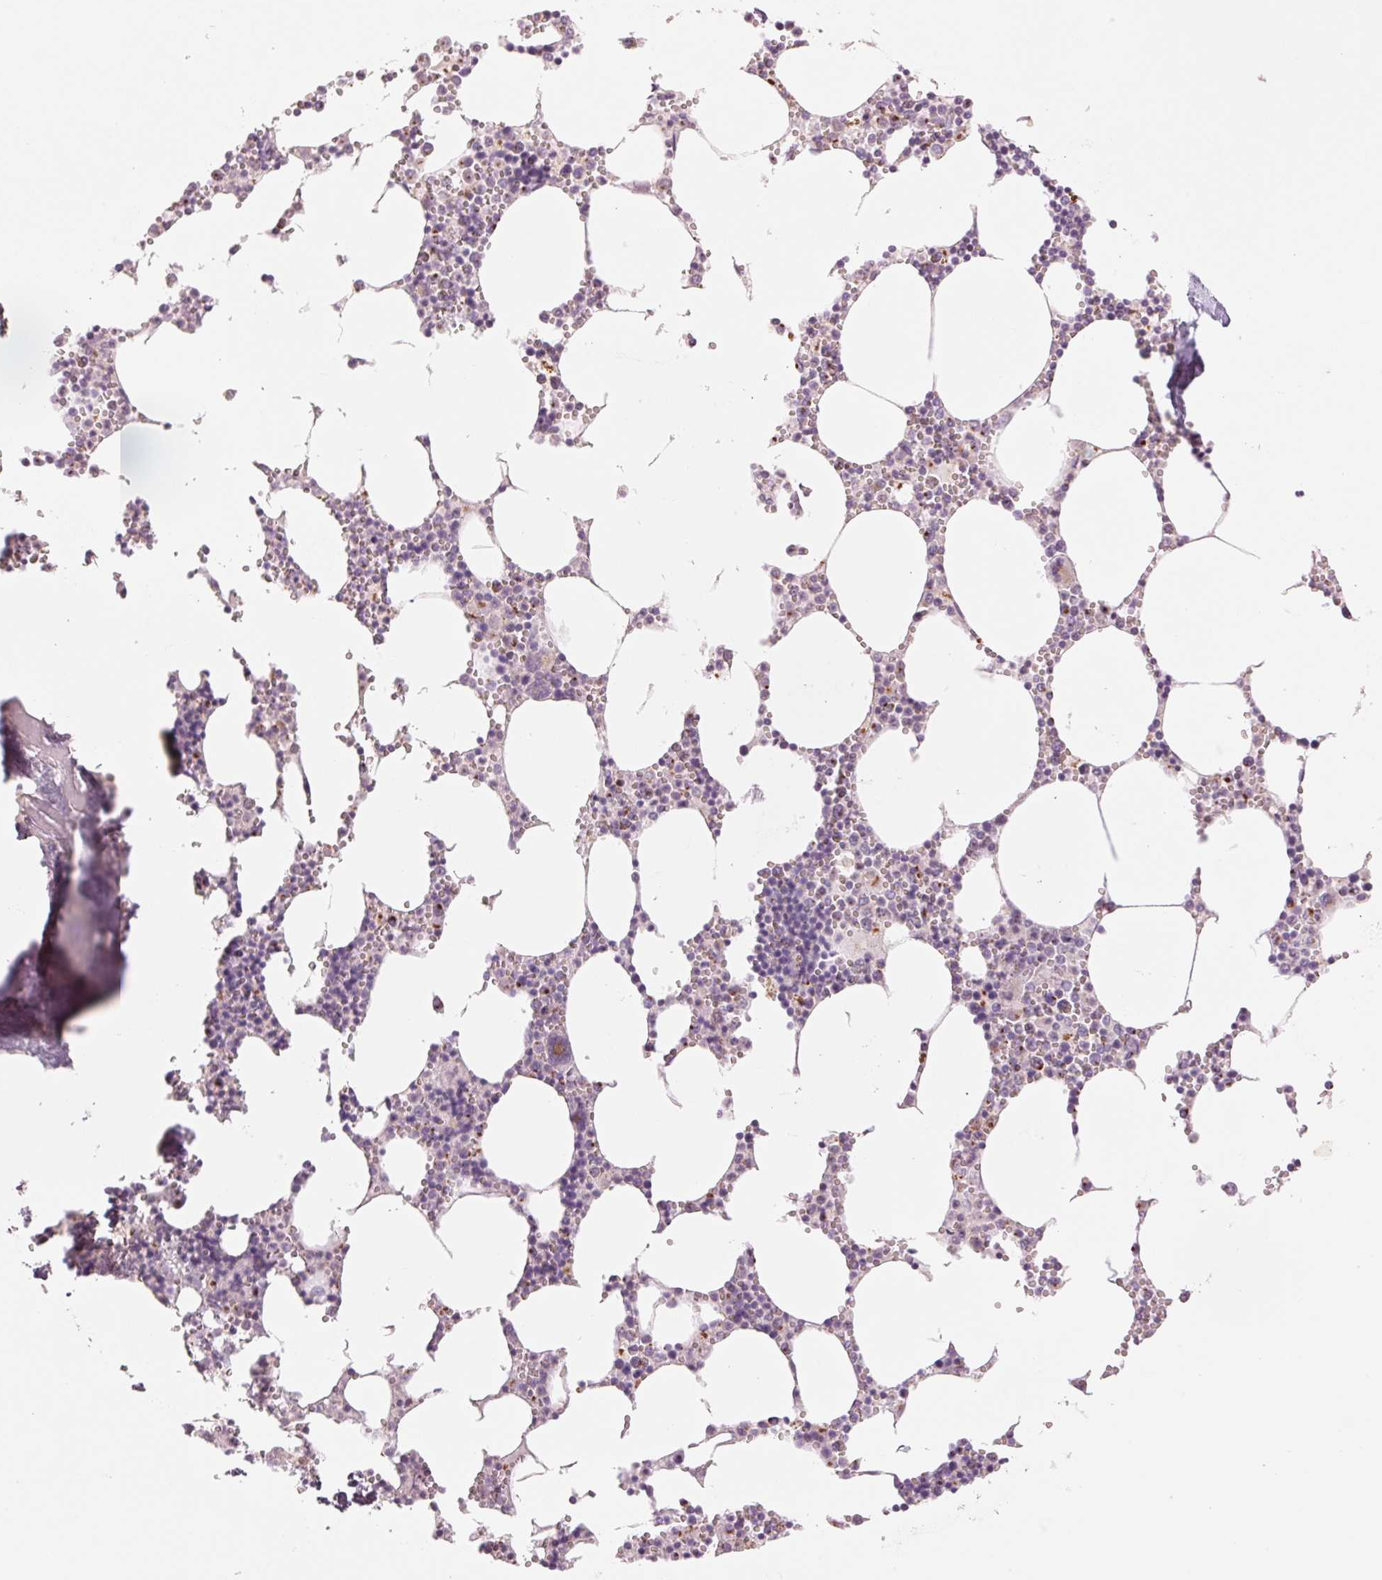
{"staining": {"intensity": "moderate", "quantity": "<25%", "location": "cytoplasmic/membranous"}, "tissue": "bone marrow", "cell_type": "Hematopoietic cells", "image_type": "normal", "snomed": [{"axis": "morphology", "description": "Normal tissue, NOS"}, {"axis": "topography", "description": "Bone marrow"}], "caption": "This image exhibits immunohistochemistry staining of benign human bone marrow, with low moderate cytoplasmic/membranous staining in about <25% of hematopoietic cells.", "gene": "GALNT7", "patient": {"sex": "male", "age": 54}}